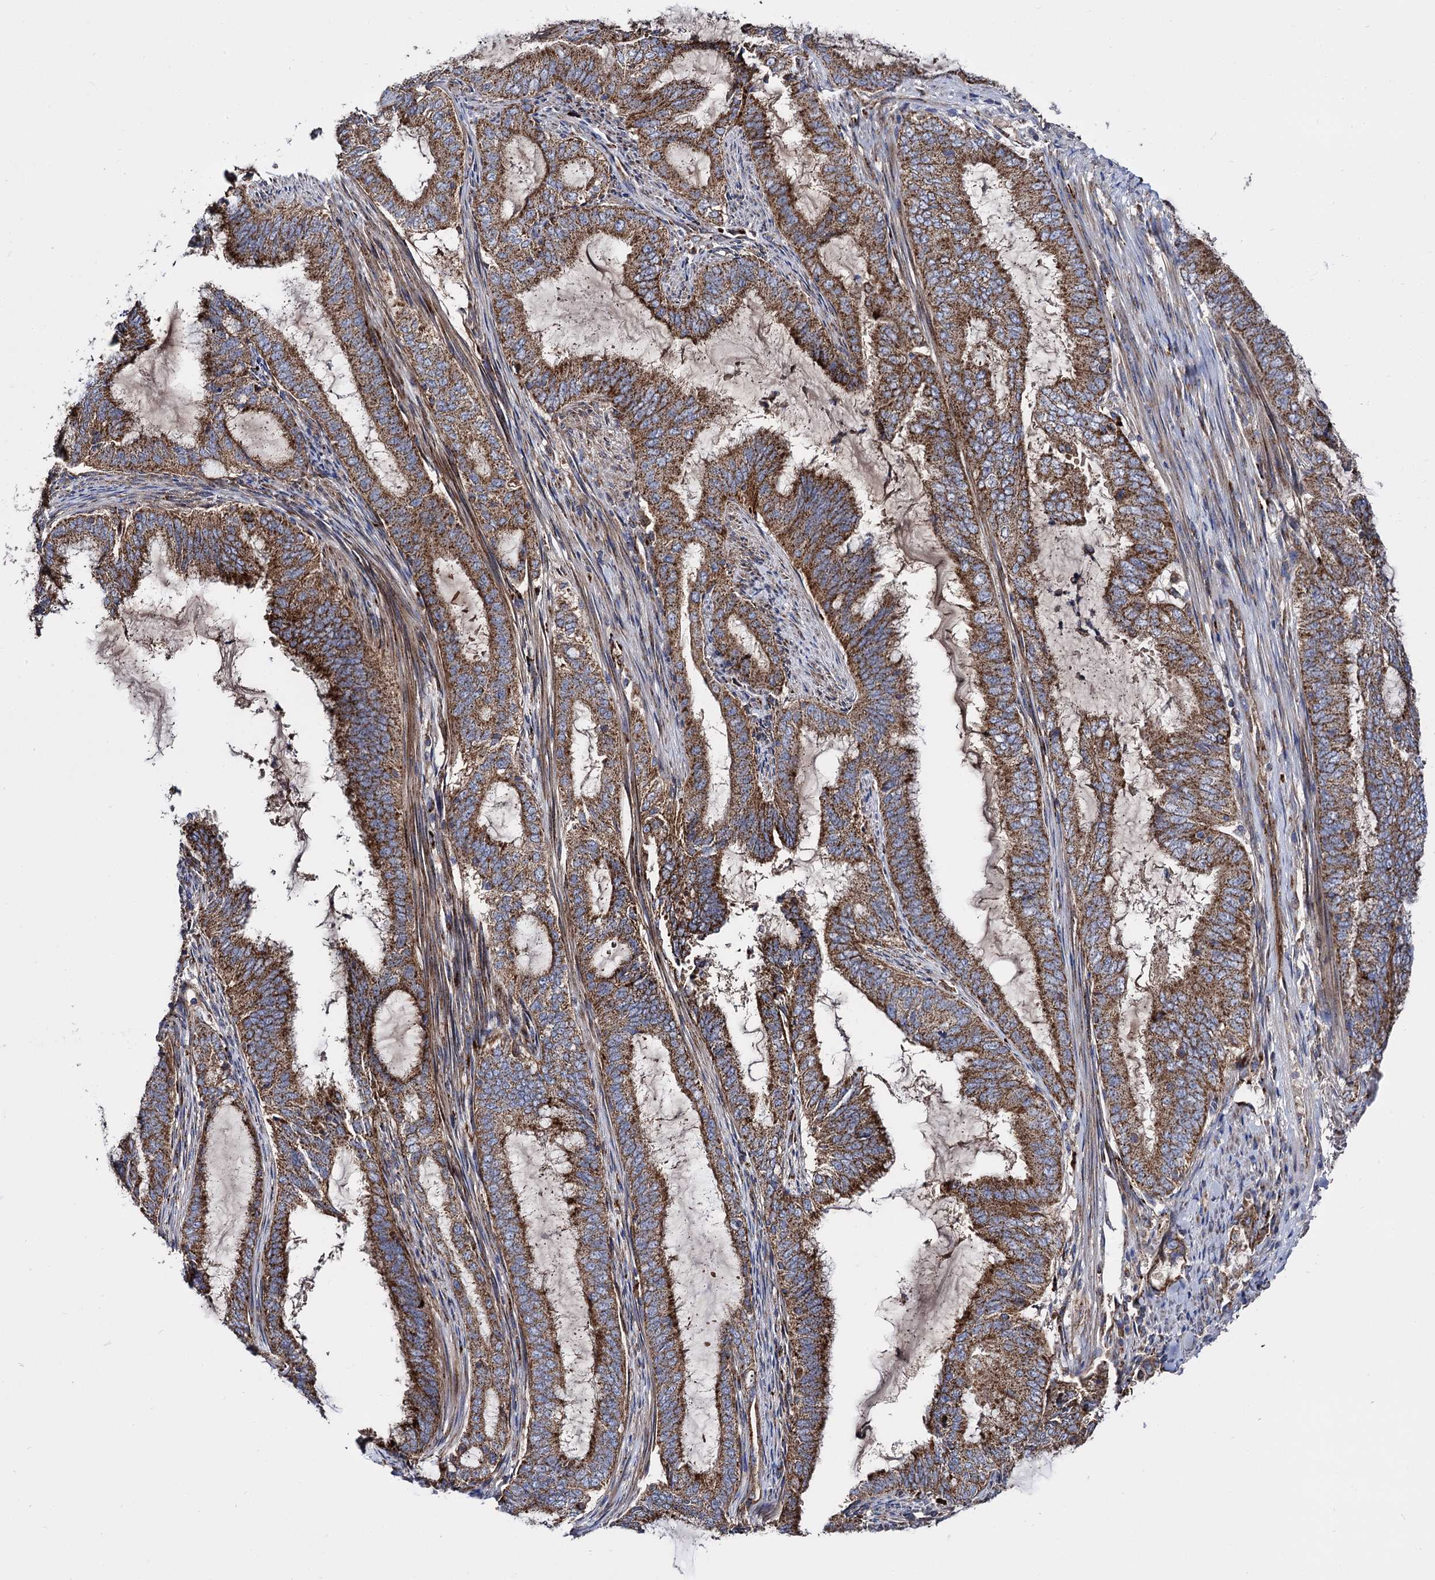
{"staining": {"intensity": "strong", "quantity": ">75%", "location": "cytoplasmic/membranous"}, "tissue": "endometrial cancer", "cell_type": "Tumor cells", "image_type": "cancer", "snomed": [{"axis": "morphology", "description": "Adenocarcinoma, NOS"}, {"axis": "topography", "description": "Endometrium"}], "caption": "Adenocarcinoma (endometrial) stained with DAB IHC exhibits high levels of strong cytoplasmic/membranous staining in approximately >75% of tumor cells.", "gene": "IQCH", "patient": {"sex": "female", "age": 51}}